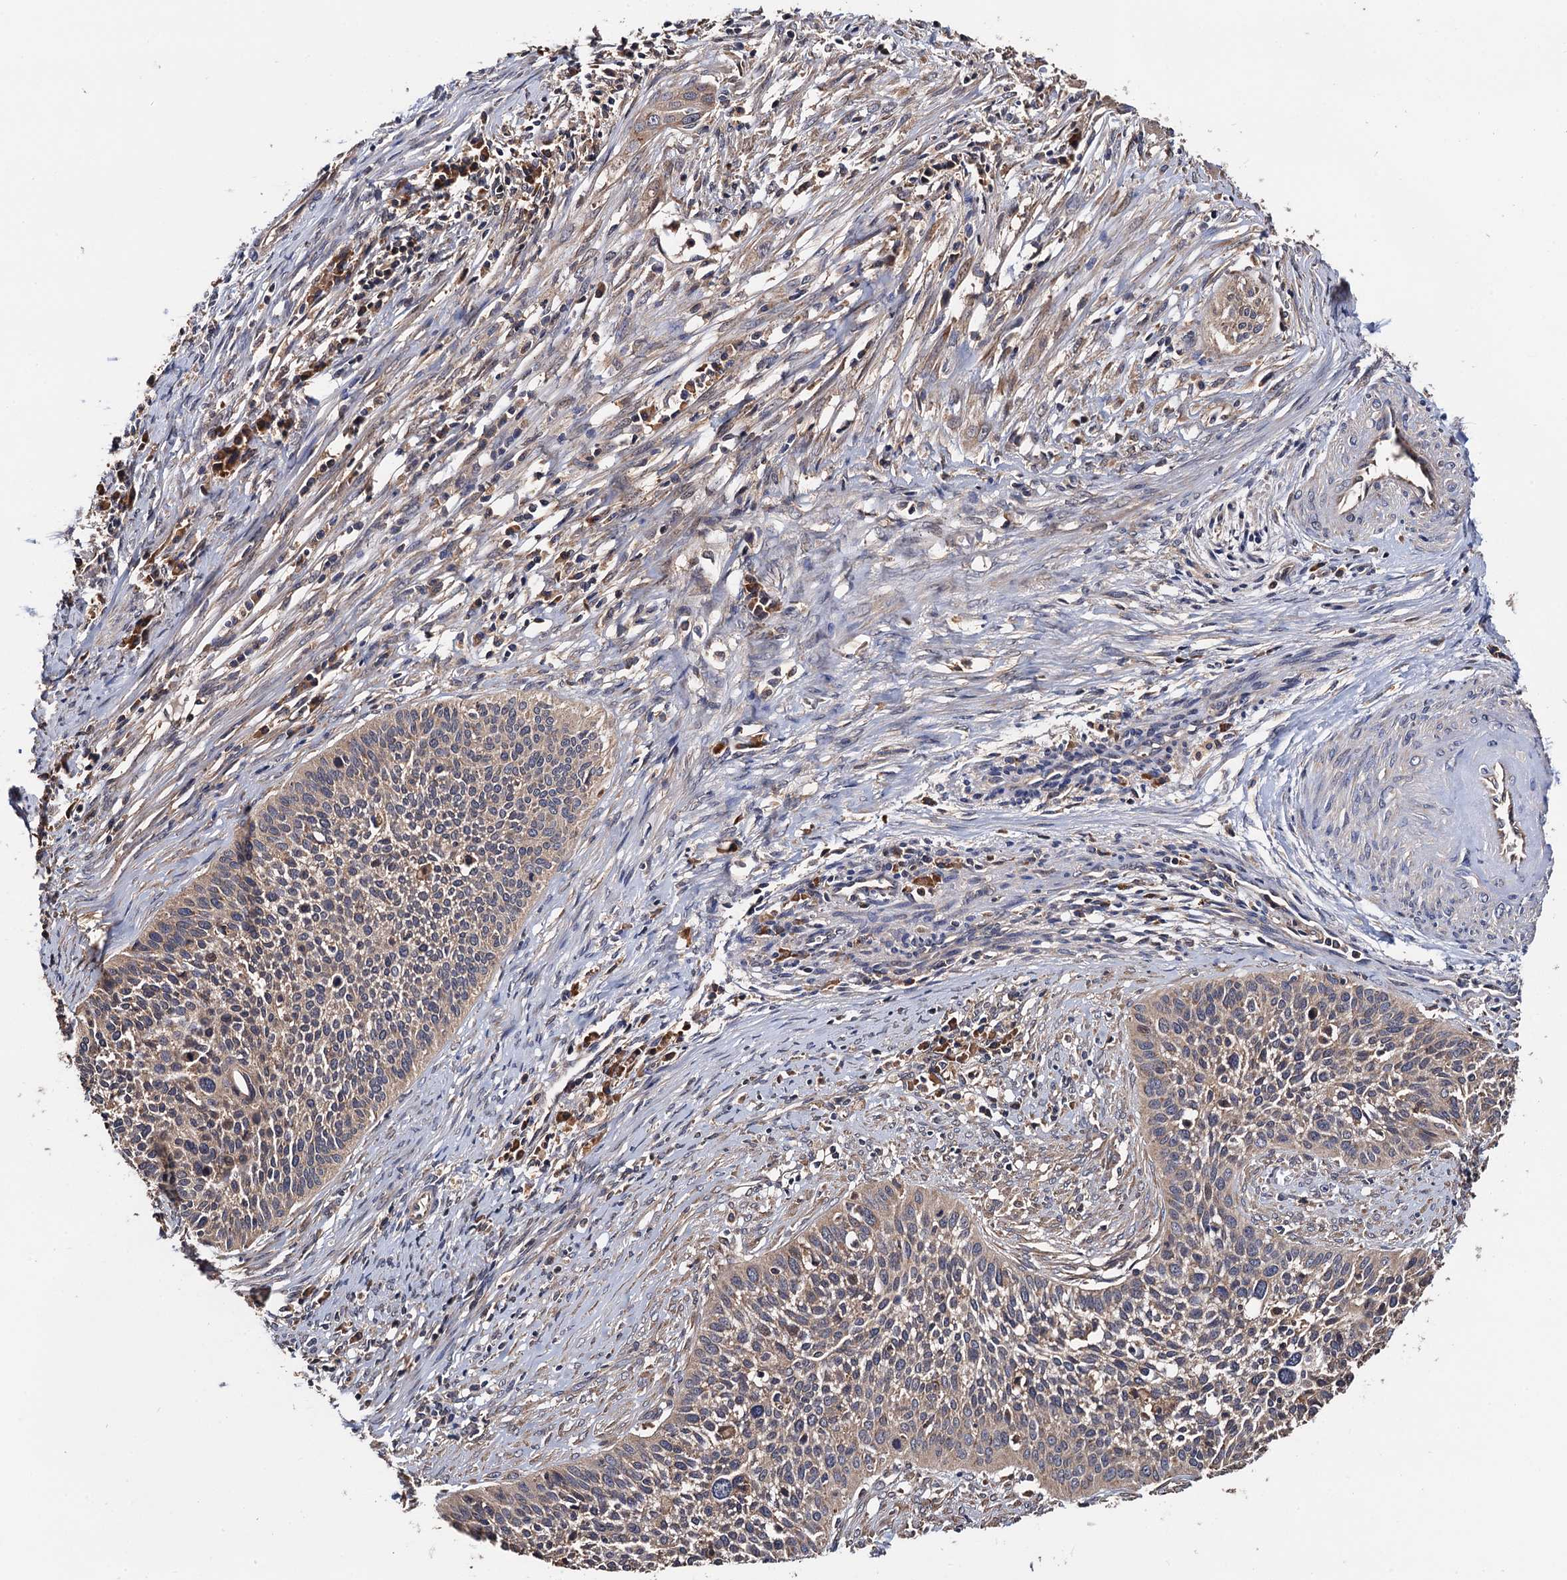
{"staining": {"intensity": "weak", "quantity": ">75%", "location": "cytoplasmic/membranous"}, "tissue": "cervical cancer", "cell_type": "Tumor cells", "image_type": "cancer", "snomed": [{"axis": "morphology", "description": "Squamous cell carcinoma, NOS"}, {"axis": "topography", "description": "Cervix"}], "caption": "Squamous cell carcinoma (cervical) stained with DAB (3,3'-diaminobenzidine) immunohistochemistry (IHC) reveals low levels of weak cytoplasmic/membranous expression in about >75% of tumor cells.", "gene": "RGS11", "patient": {"sex": "female", "age": 34}}